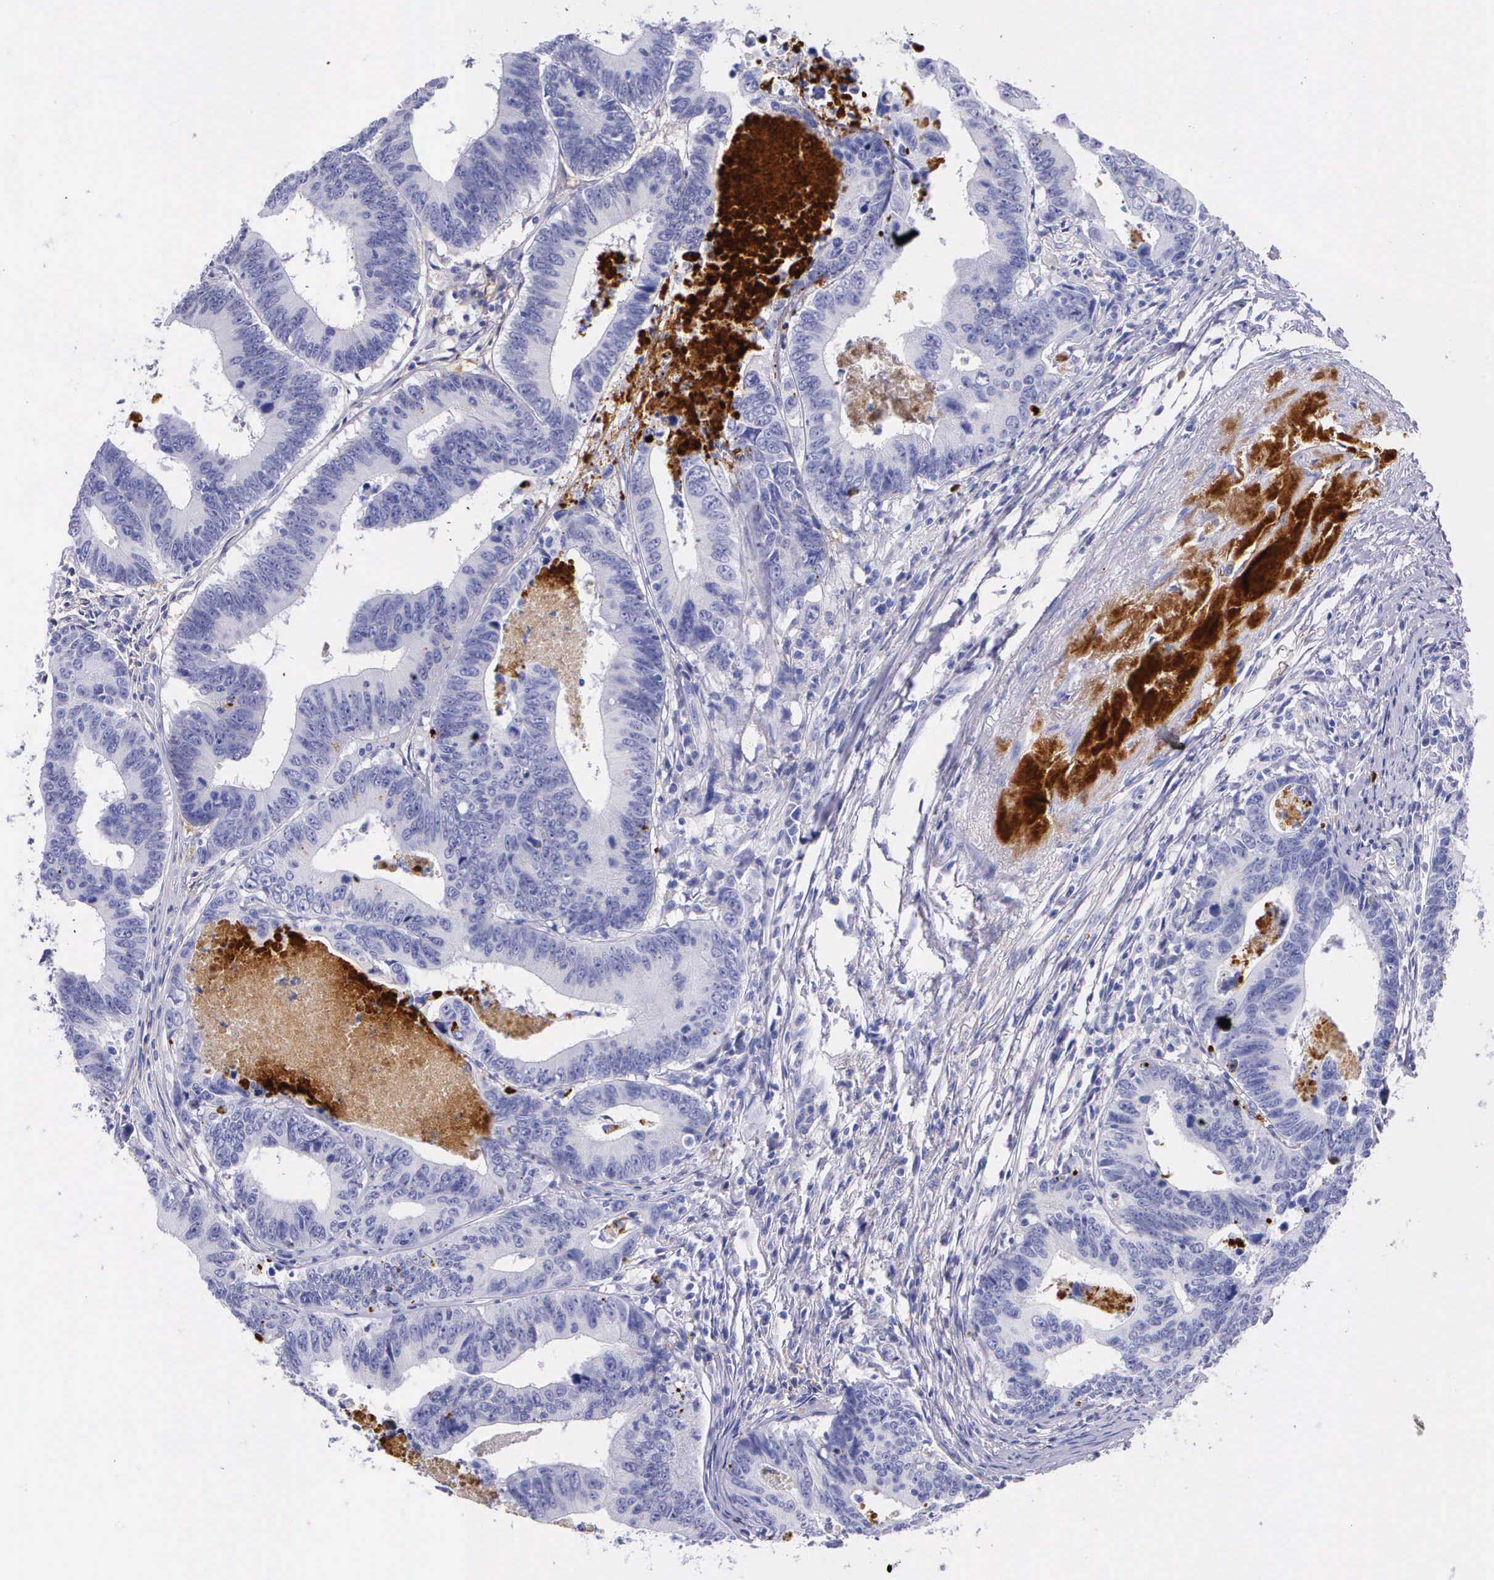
{"staining": {"intensity": "negative", "quantity": "none", "location": "none"}, "tissue": "colorectal cancer", "cell_type": "Tumor cells", "image_type": "cancer", "snomed": [{"axis": "morphology", "description": "Adenocarcinoma, NOS"}, {"axis": "topography", "description": "Colon"}], "caption": "DAB (3,3'-diaminobenzidine) immunohistochemical staining of colorectal cancer (adenocarcinoma) displays no significant positivity in tumor cells.", "gene": "PLG", "patient": {"sex": "female", "age": 78}}